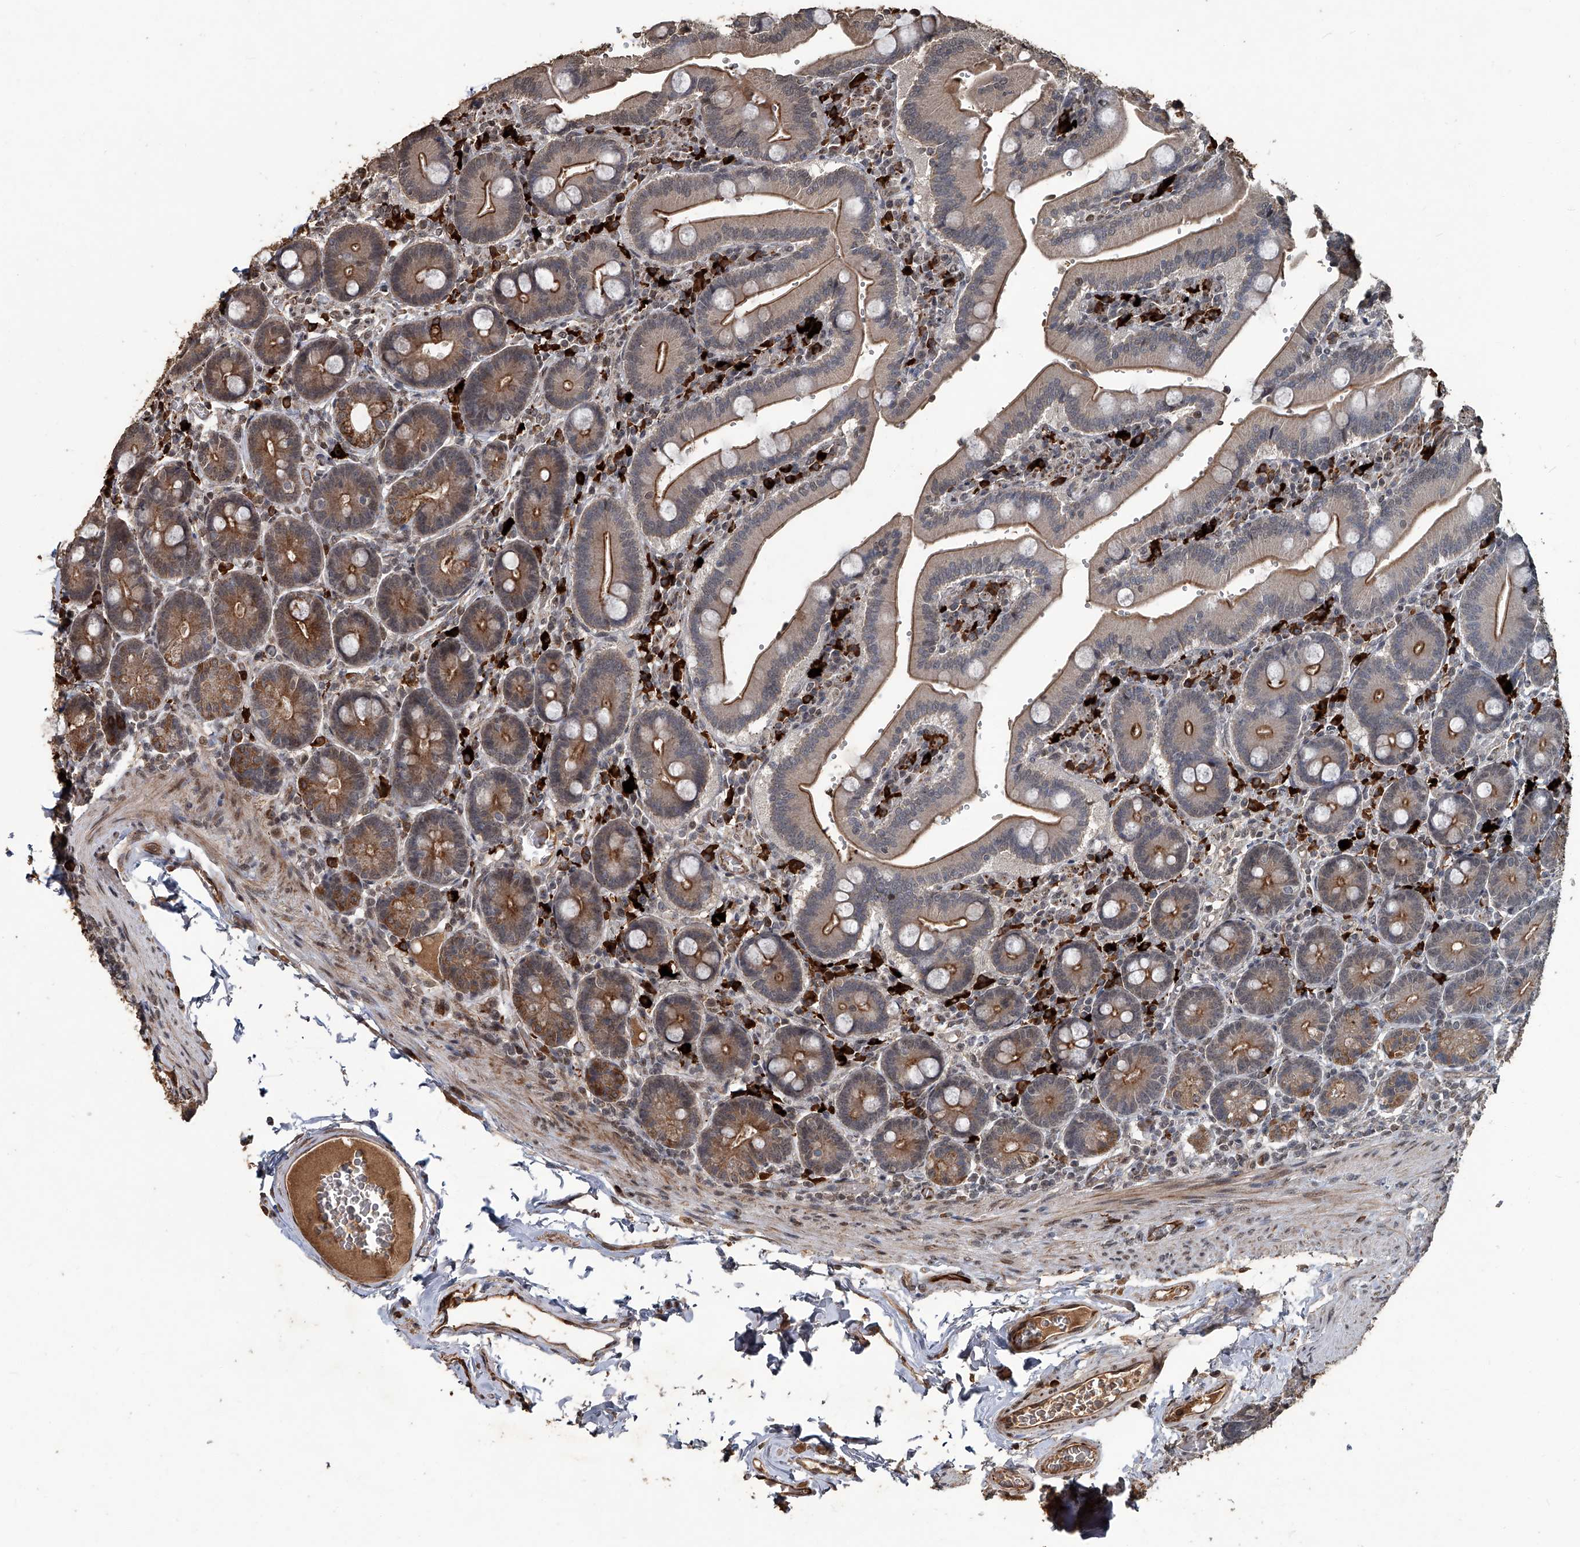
{"staining": {"intensity": "moderate", "quantity": ">75%", "location": "cytoplasmic/membranous,nuclear"}, "tissue": "duodenum", "cell_type": "Glandular cells", "image_type": "normal", "snomed": [{"axis": "morphology", "description": "Normal tissue, NOS"}, {"axis": "topography", "description": "Duodenum"}], "caption": "A brown stain labels moderate cytoplasmic/membranous,nuclear staining of a protein in glandular cells of benign human duodenum. Ihc stains the protein in brown and the nuclei are stained blue.", "gene": "GPR132", "patient": {"sex": "female", "age": 62}}